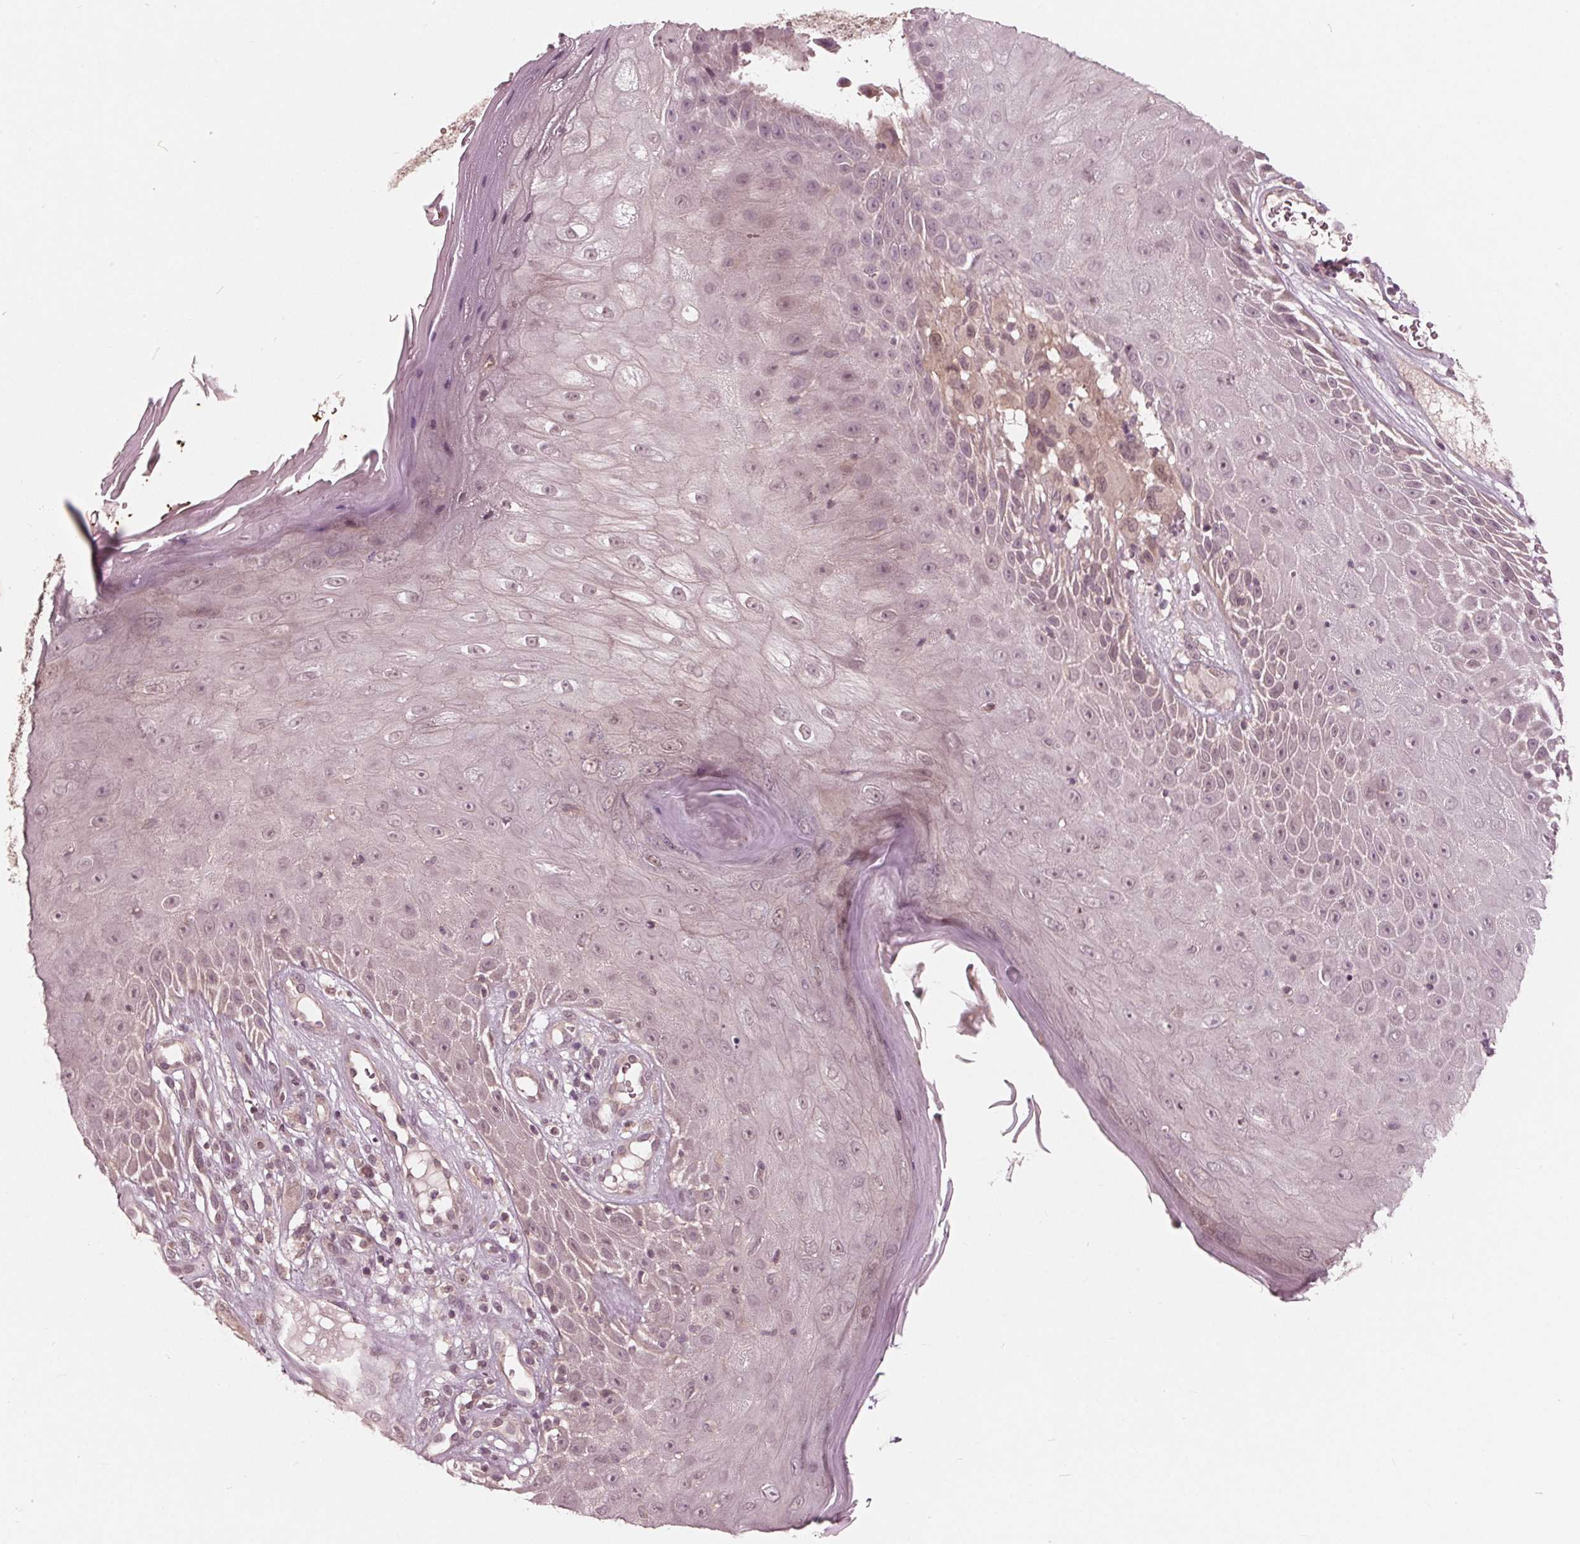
{"staining": {"intensity": "negative", "quantity": "none", "location": "none"}, "tissue": "melanoma", "cell_type": "Tumor cells", "image_type": "cancer", "snomed": [{"axis": "morphology", "description": "Malignant melanoma, NOS"}, {"axis": "topography", "description": "Skin"}], "caption": "Immunohistochemistry (IHC) photomicrograph of neoplastic tissue: human melanoma stained with DAB (3,3'-diaminobenzidine) demonstrates no significant protein expression in tumor cells.", "gene": "UBALD1", "patient": {"sex": "male", "age": 68}}